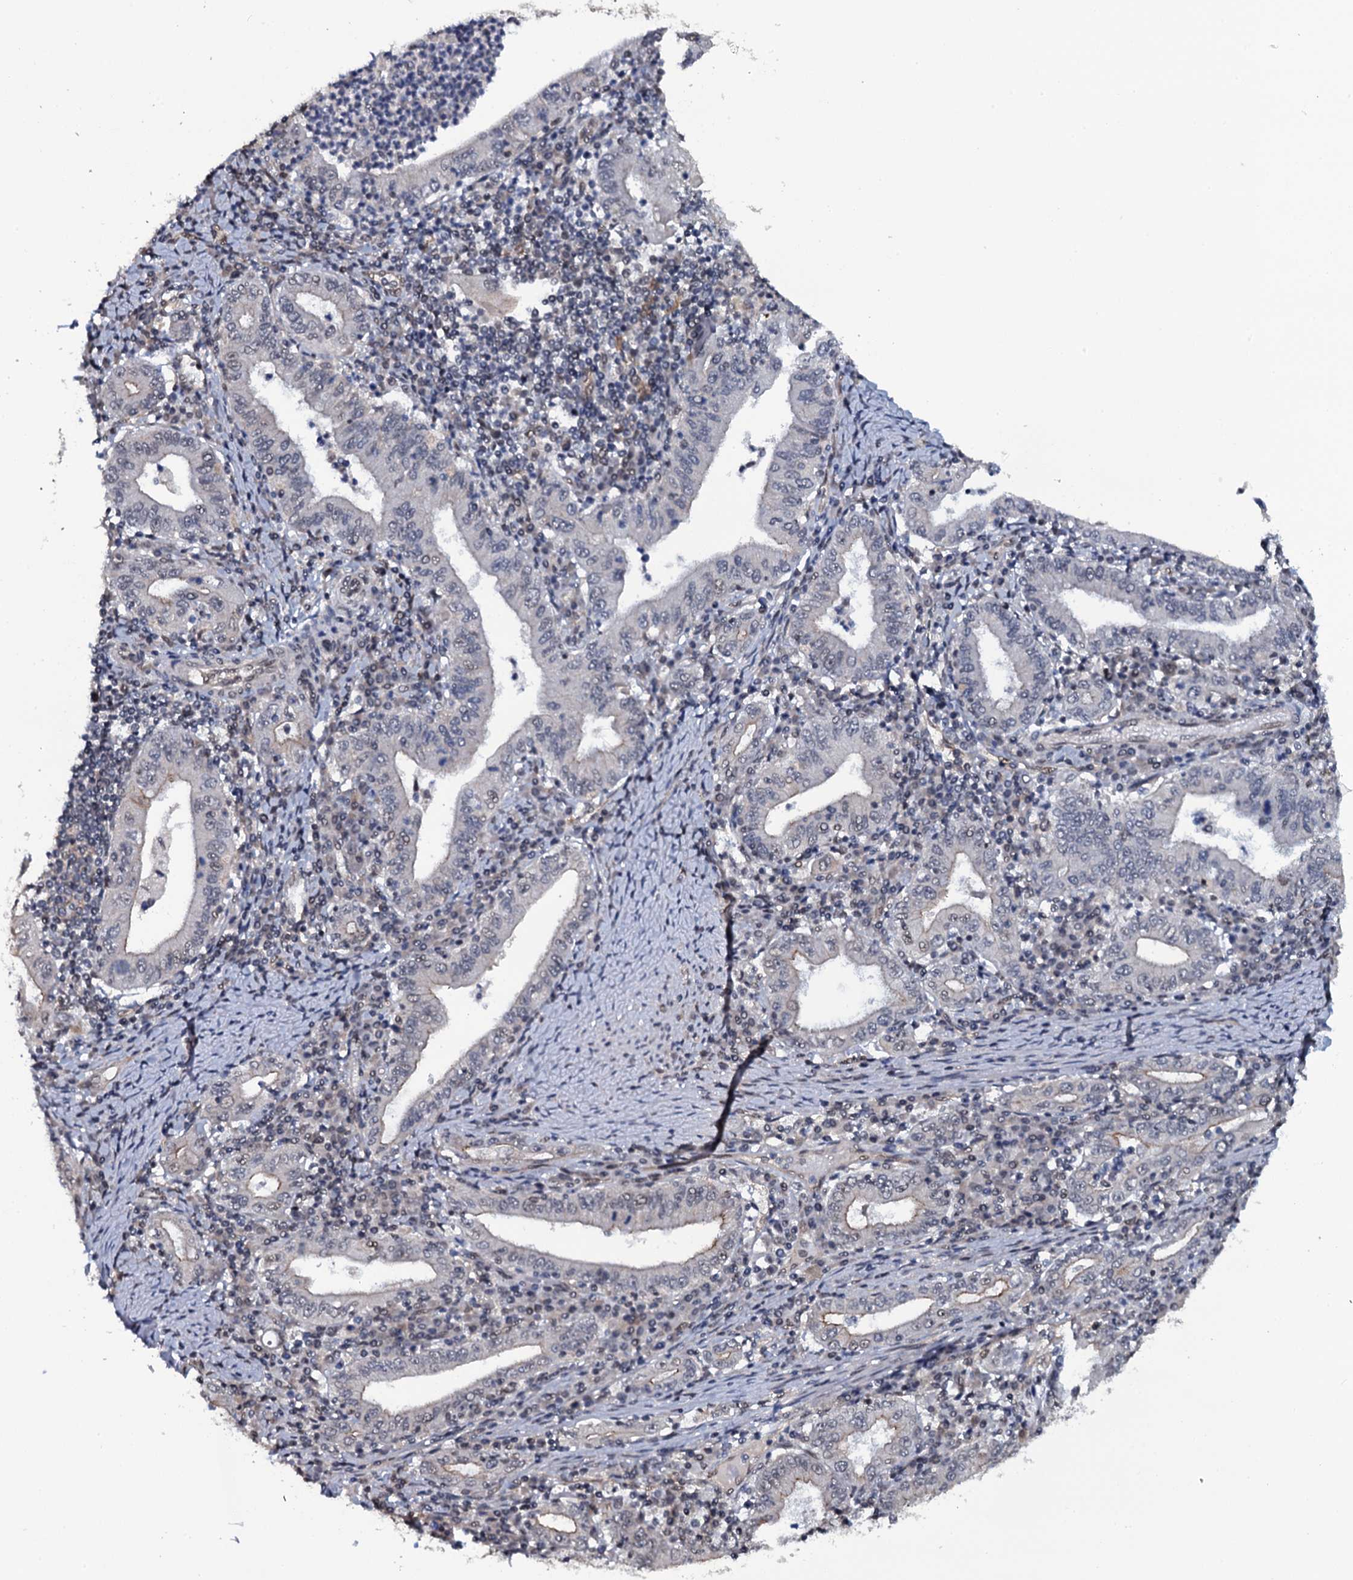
{"staining": {"intensity": "moderate", "quantity": "<25%", "location": "nuclear"}, "tissue": "stomach cancer", "cell_type": "Tumor cells", "image_type": "cancer", "snomed": [{"axis": "morphology", "description": "Normal tissue, NOS"}, {"axis": "morphology", "description": "Adenocarcinoma, NOS"}, {"axis": "topography", "description": "Esophagus"}, {"axis": "topography", "description": "Stomach, upper"}, {"axis": "topography", "description": "Peripheral nerve tissue"}], "caption": "Stomach cancer (adenocarcinoma) was stained to show a protein in brown. There is low levels of moderate nuclear expression in about <25% of tumor cells.", "gene": "SH2D4B", "patient": {"sex": "male", "age": 62}}